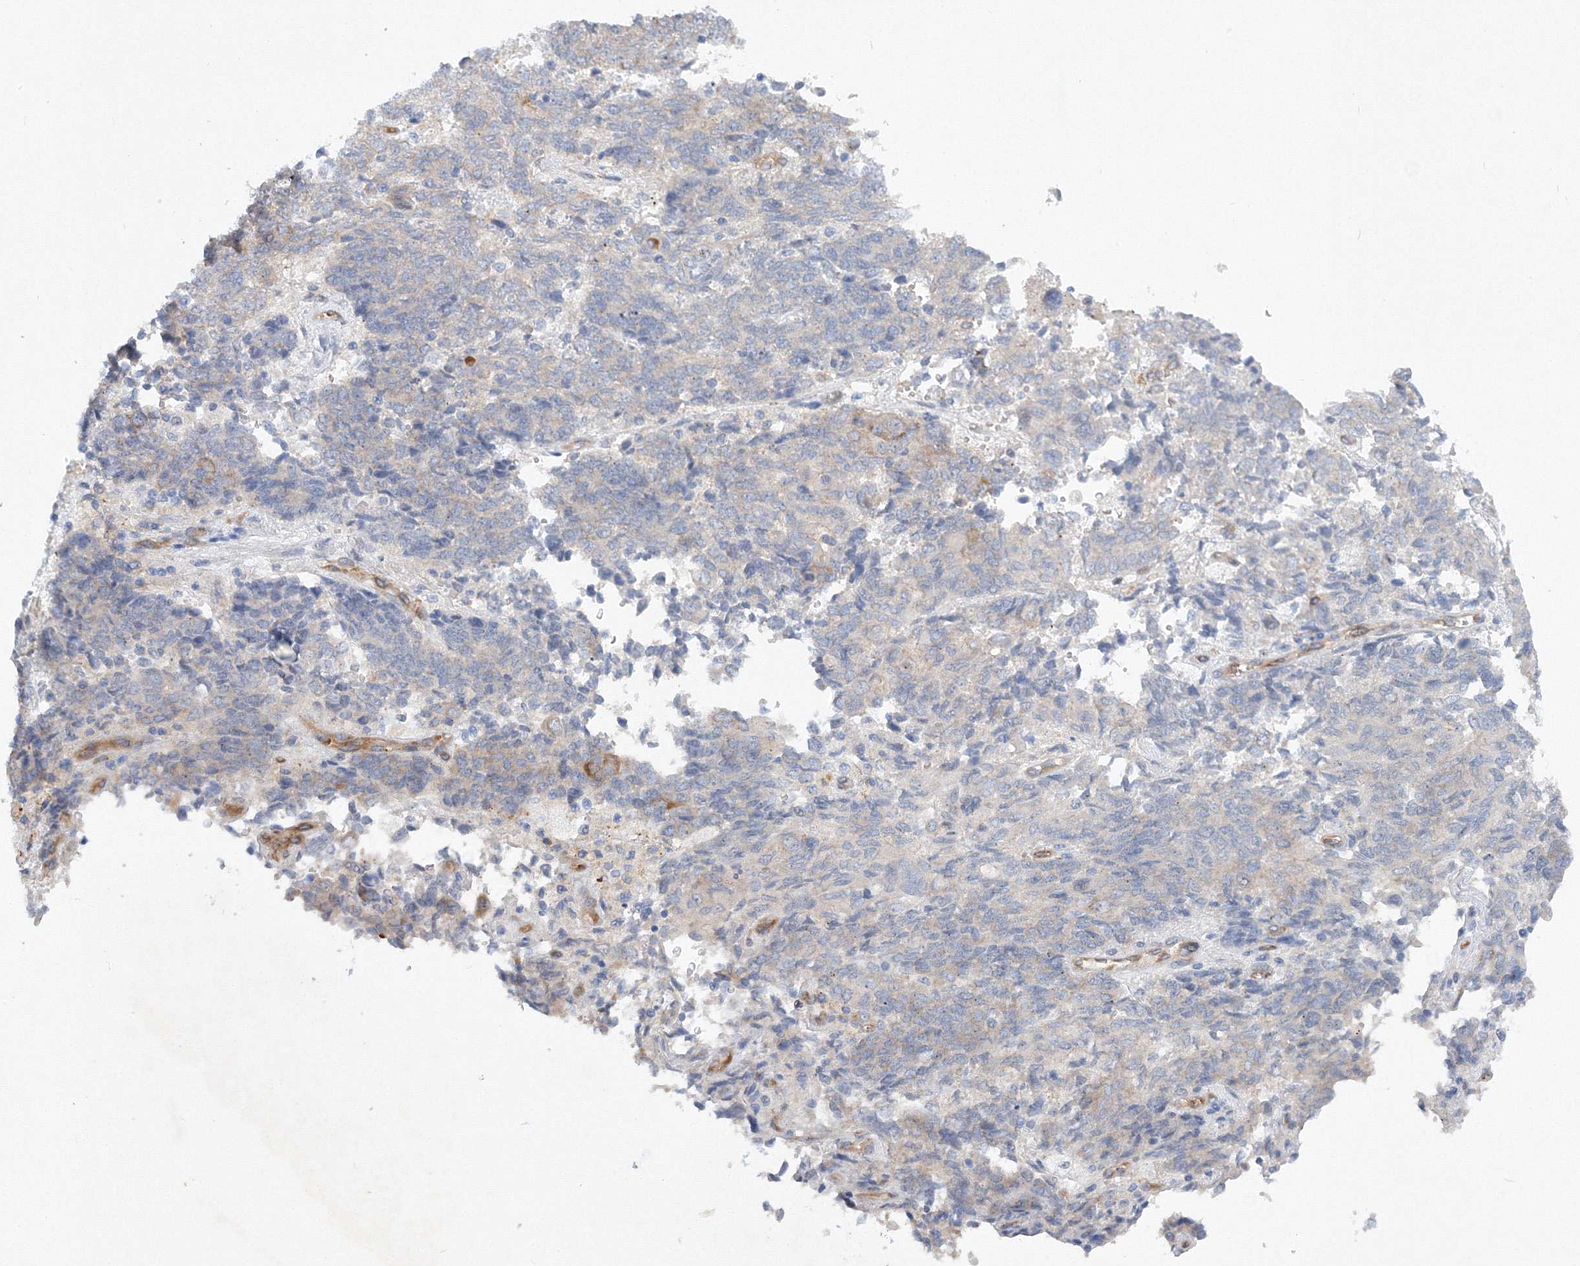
{"staining": {"intensity": "negative", "quantity": "none", "location": "none"}, "tissue": "endometrial cancer", "cell_type": "Tumor cells", "image_type": "cancer", "snomed": [{"axis": "morphology", "description": "Adenocarcinoma, NOS"}, {"axis": "topography", "description": "Endometrium"}], "caption": "Tumor cells show no significant expression in endometrial cancer. (Brightfield microscopy of DAB IHC at high magnification).", "gene": "TANC1", "patient": {"sex": "female", "age": 80}}